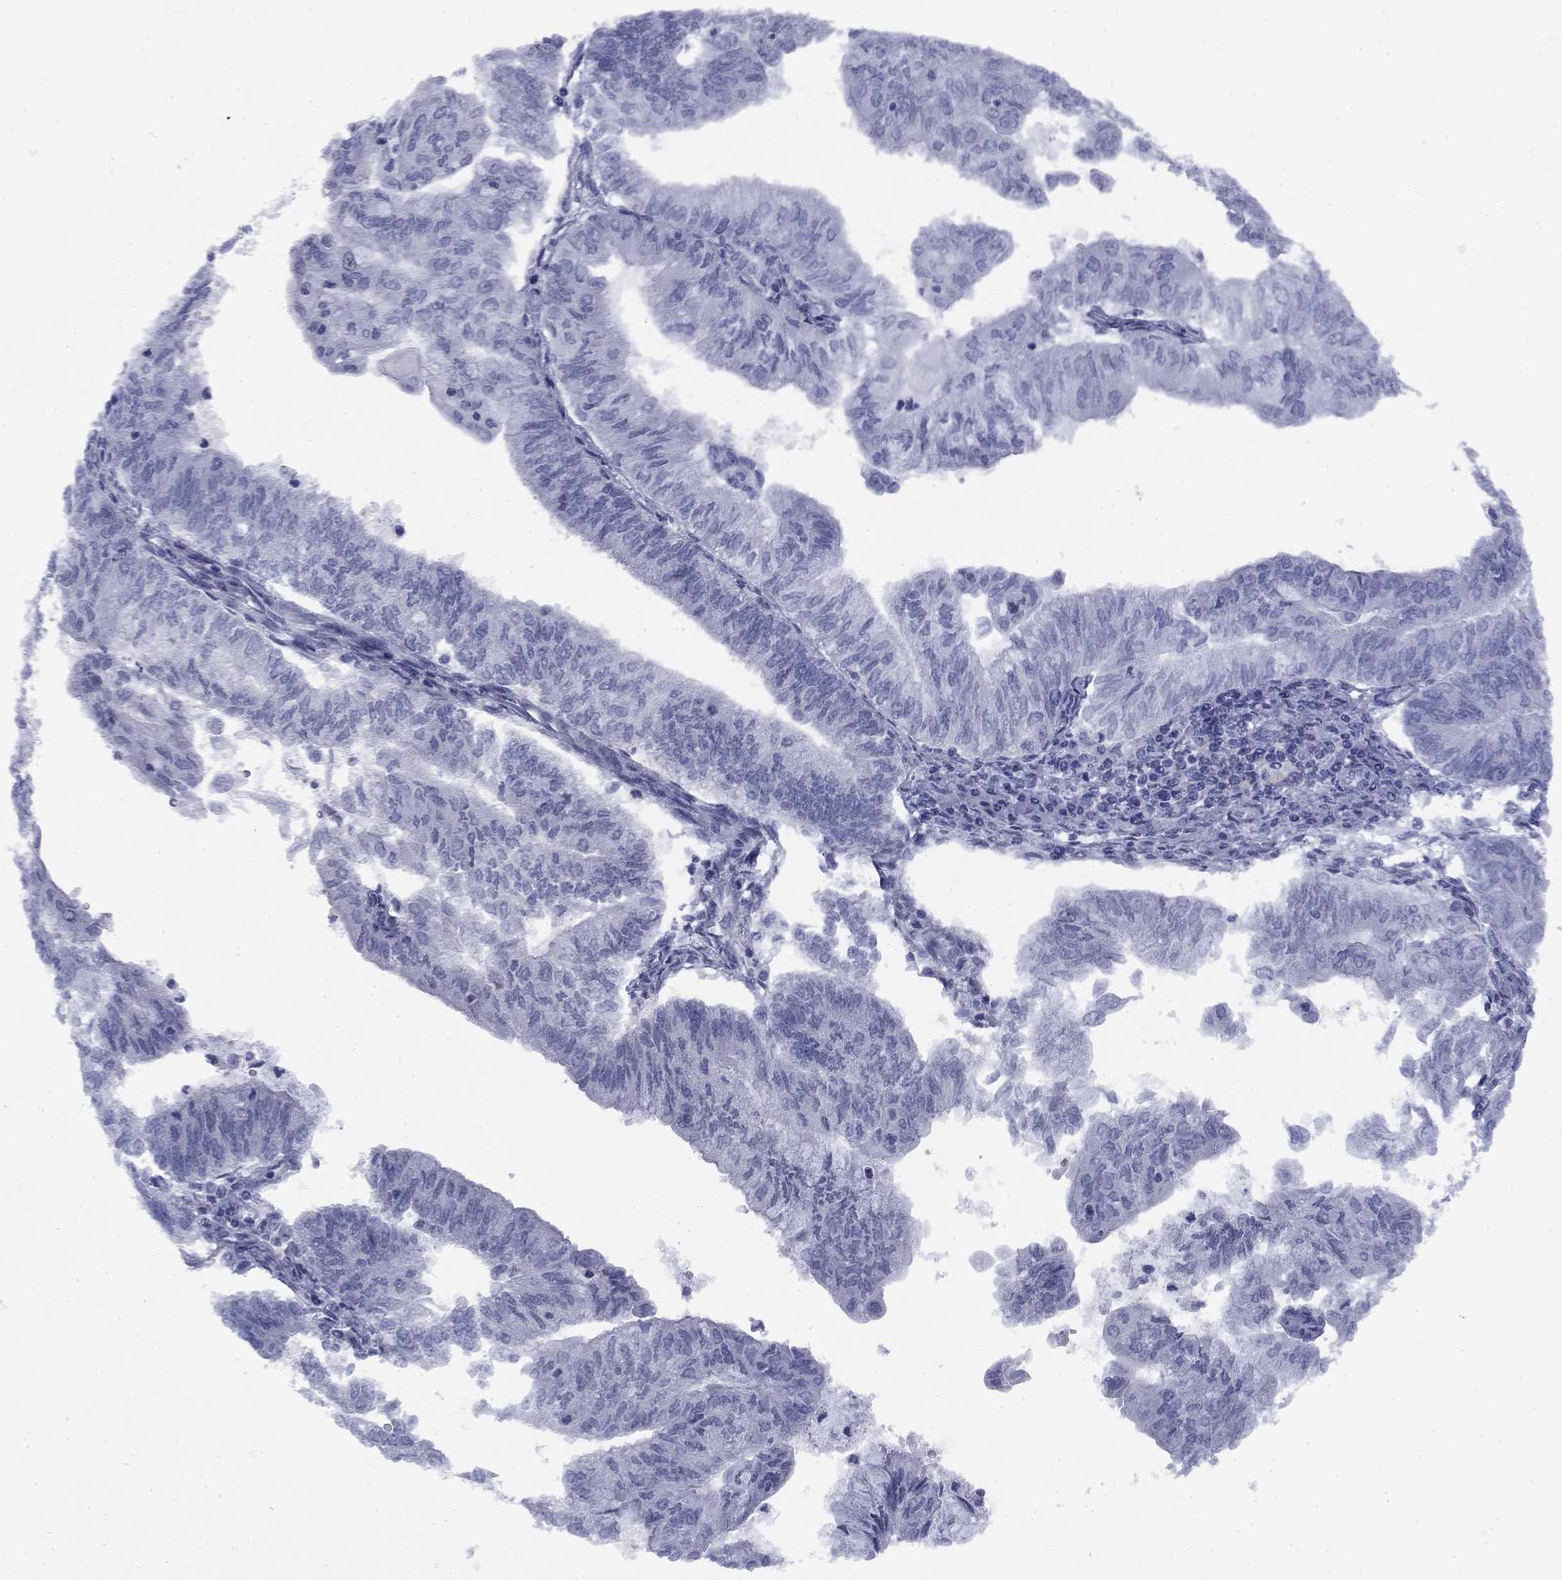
{"staining": {"intensity": "negative", "quantity": "none", "location": "none"}, "tissue": "endometrial cancer", "cell_type": "Tumor cells", "image_type": "cancer", "snomed": [{"axis": "morphology", "description": "Adenocarcinoma, NOS"}, {"axis": "topography", "description": "Endometrium"}], "caption": "Tumor cells show no significant protein positivity in endometrial cancer.", "gene": "TIGD4", "patient": {"sex": "female", "age": 59}}